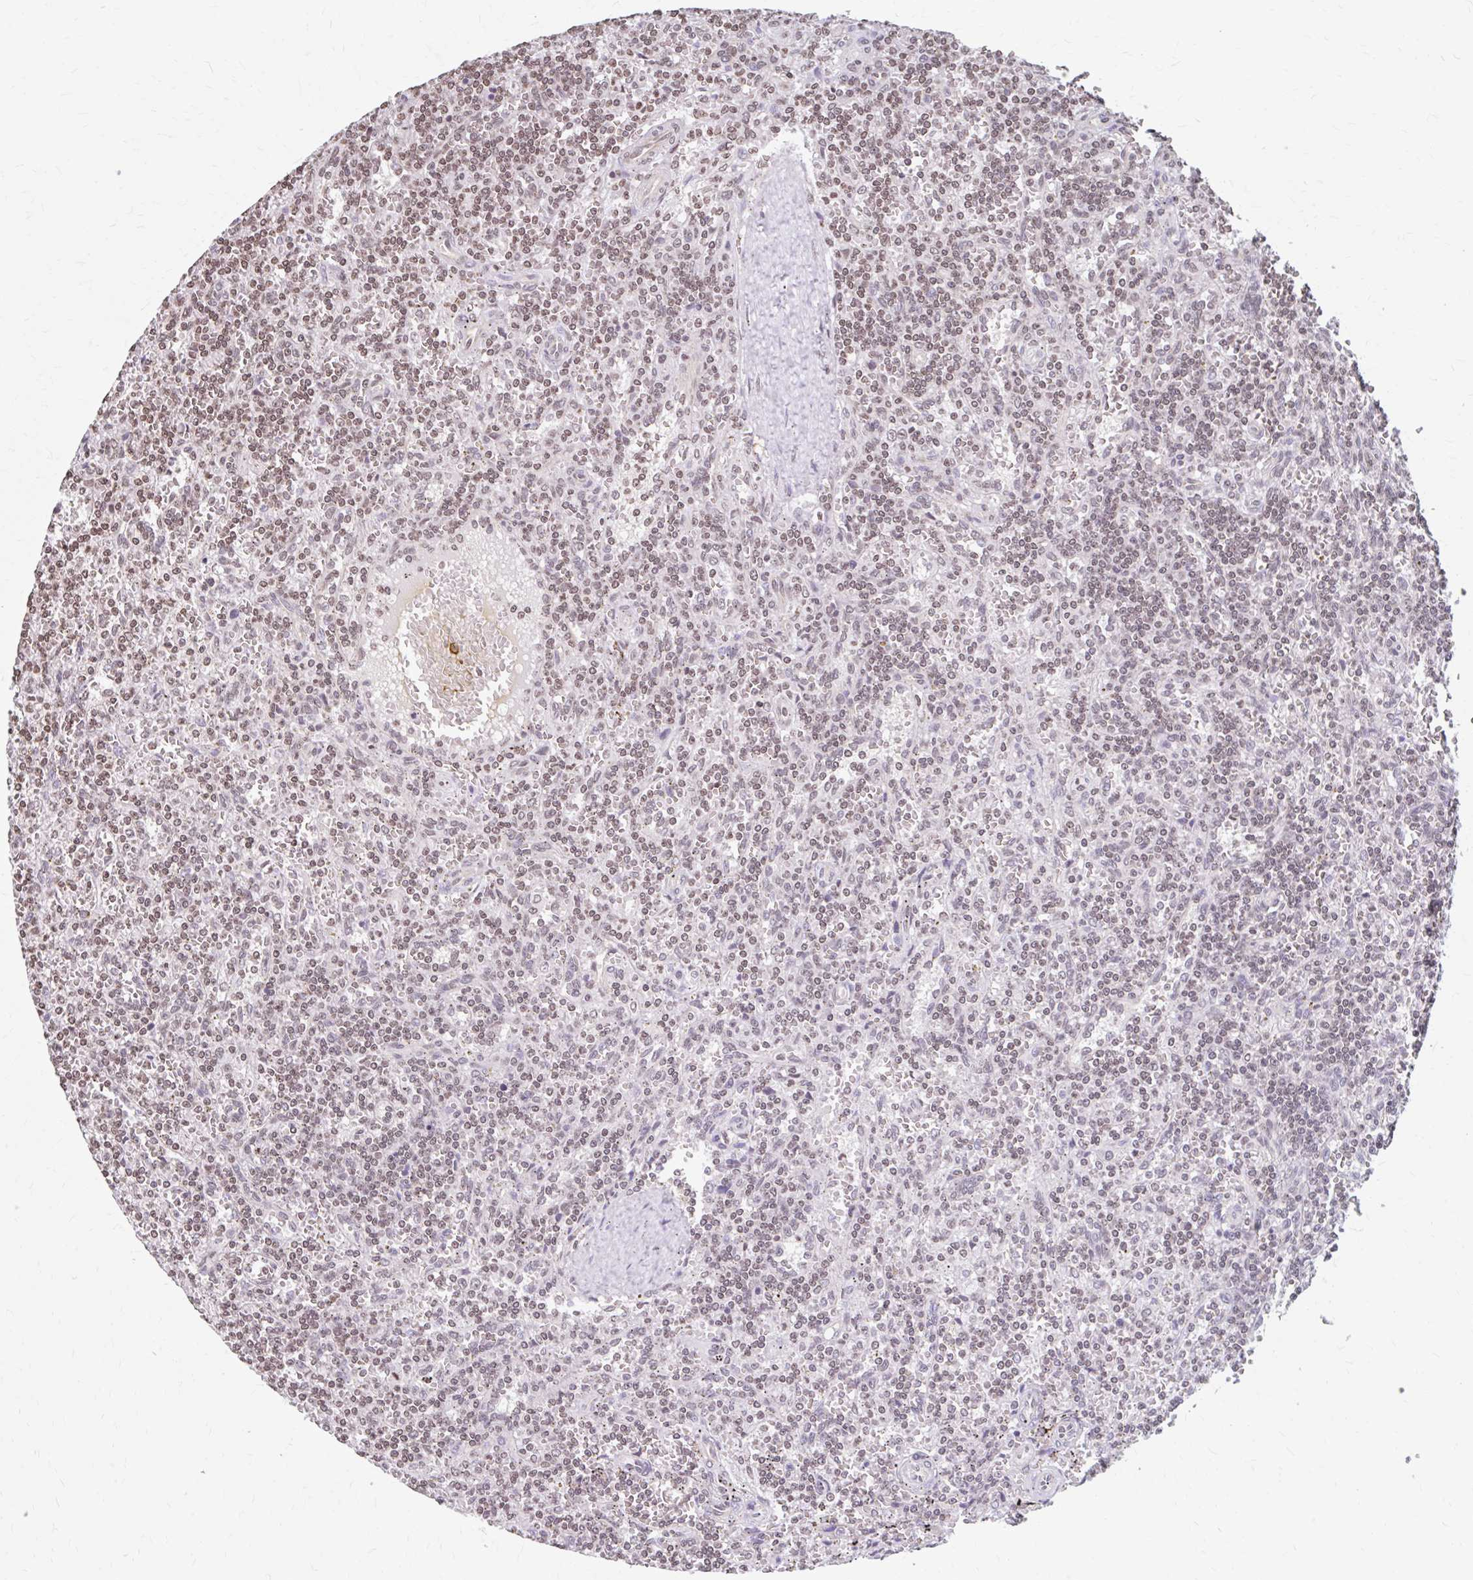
{"staining": {"intensity": "moderate", "quantity": ">75%", "location": "nuclear"}, "tissue": "lymphoma", "cell_type": "Tumor cells", "image_type": "cancer", "snomed": [{"axis": "morphology", "description": "Malignant lymphoma, non-Hodgkin's type, Low grade"}, {"axis": "topography", "description": "Spleen"}], "caption": "Lymphoma stained for a protein displays moderate nuclear positivity in tumor cells.", "gene": "ORC3", "patient": {"sex": "male", "age": 73}}